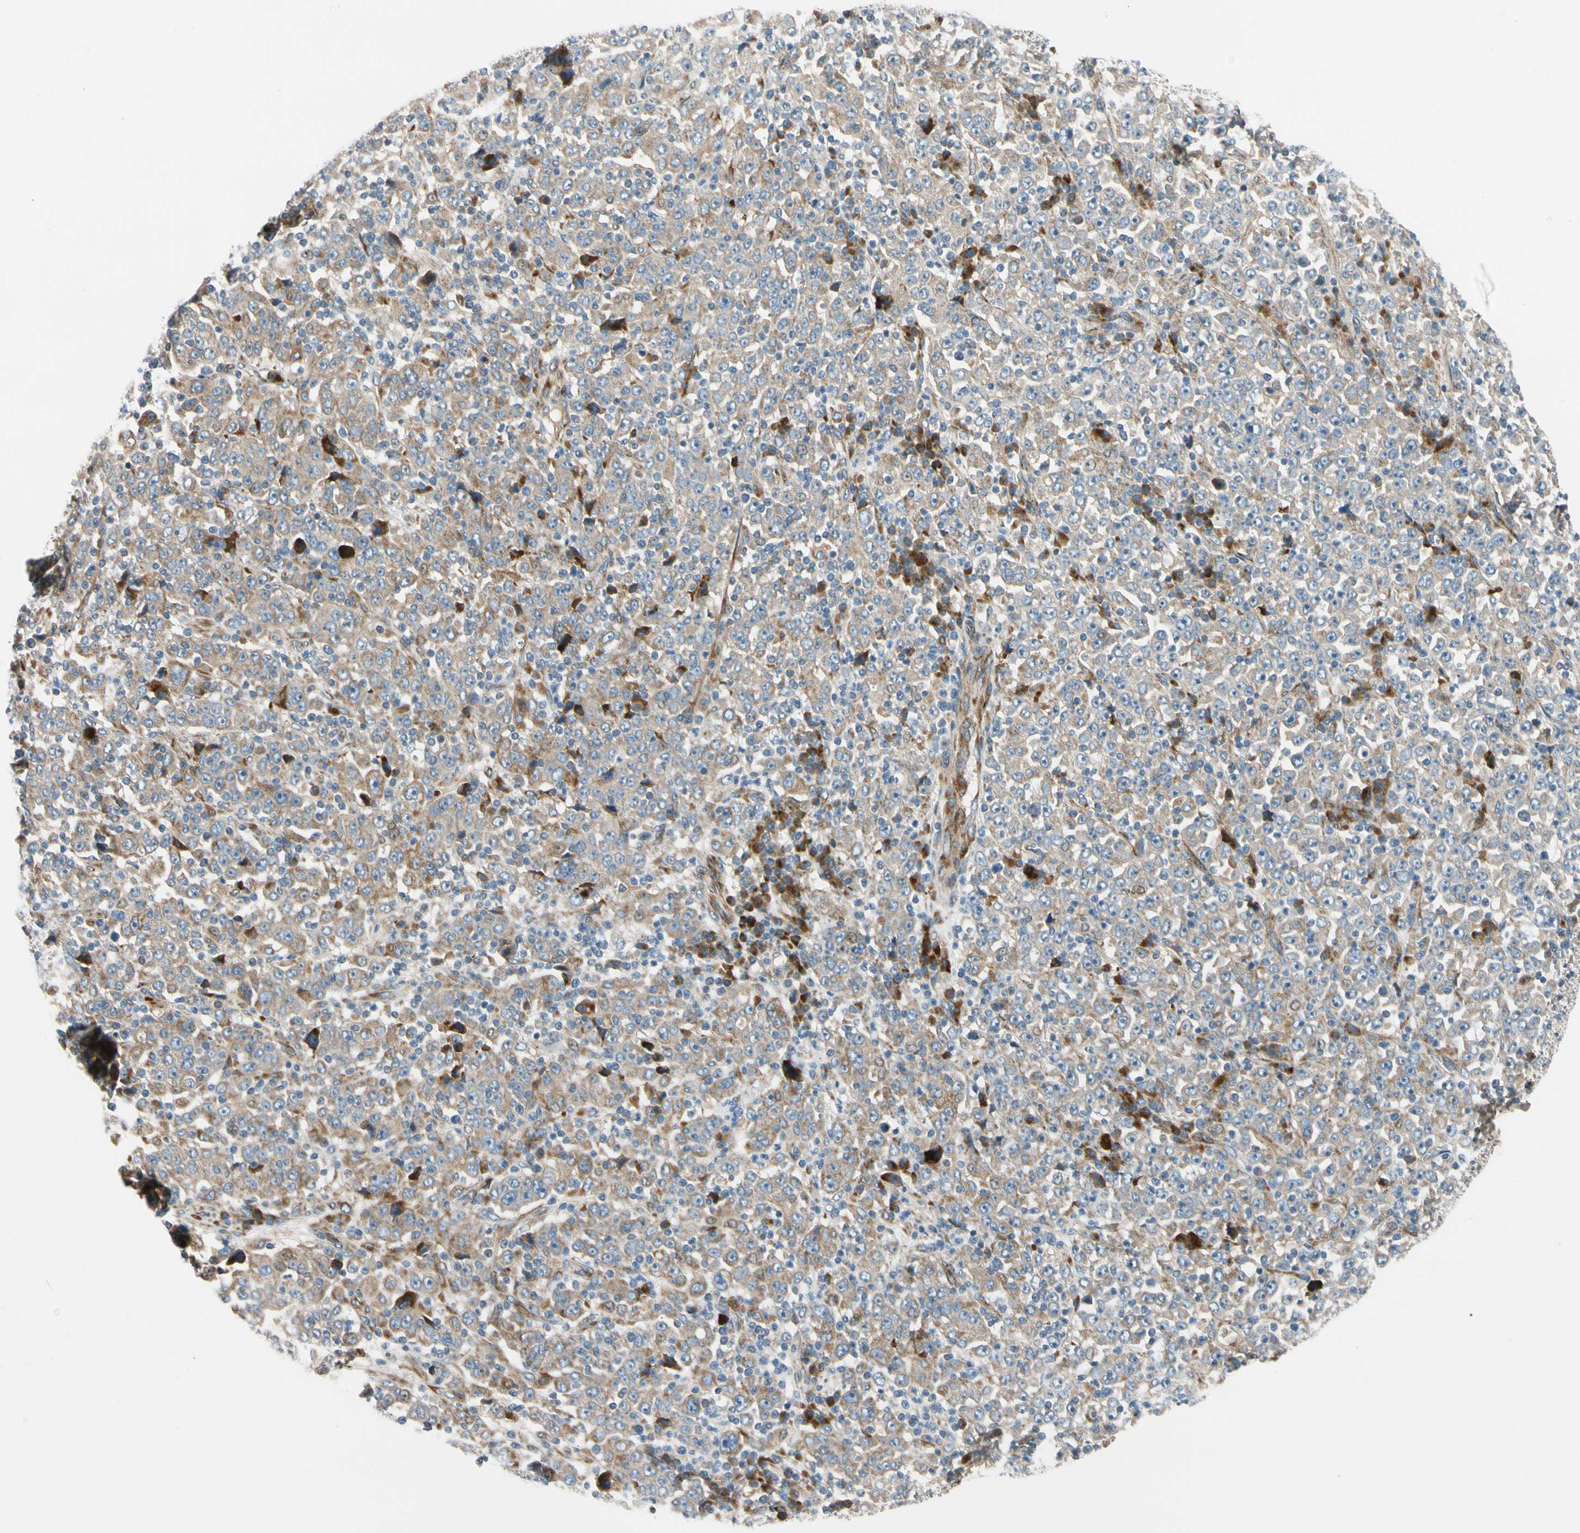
{"staining": {"intensity": "moderate", "quantity": ">75%", "location": "cytoplasmic/membranous"}, "tissue": "stomach cancer", "cell_type": "Tumor cells", "image_type": "cancer", "snomed": [{"axis": "morphology", "description": "Normal tissue, NOS"}, {"axis": "morphology", "description": "Adenocarcinoma, NOS"}, {"axis": "topography", "description": "Stomach, upper"}, {"axis": "topography", "description": "Stomach"}], "caption": "Protein analysis of adenocarcinoma (stomach) tissue shows moderate cytoplasmic/membranous positivity in about >75% of tumor cells. The staining was performed using DAB to visualize the protein expression in brown, while the nuclei were stained in blue with hematoxylin (Magnification: 20x).", "gene": "MST1R", "patient": {"sex": "male", "age": 59}}